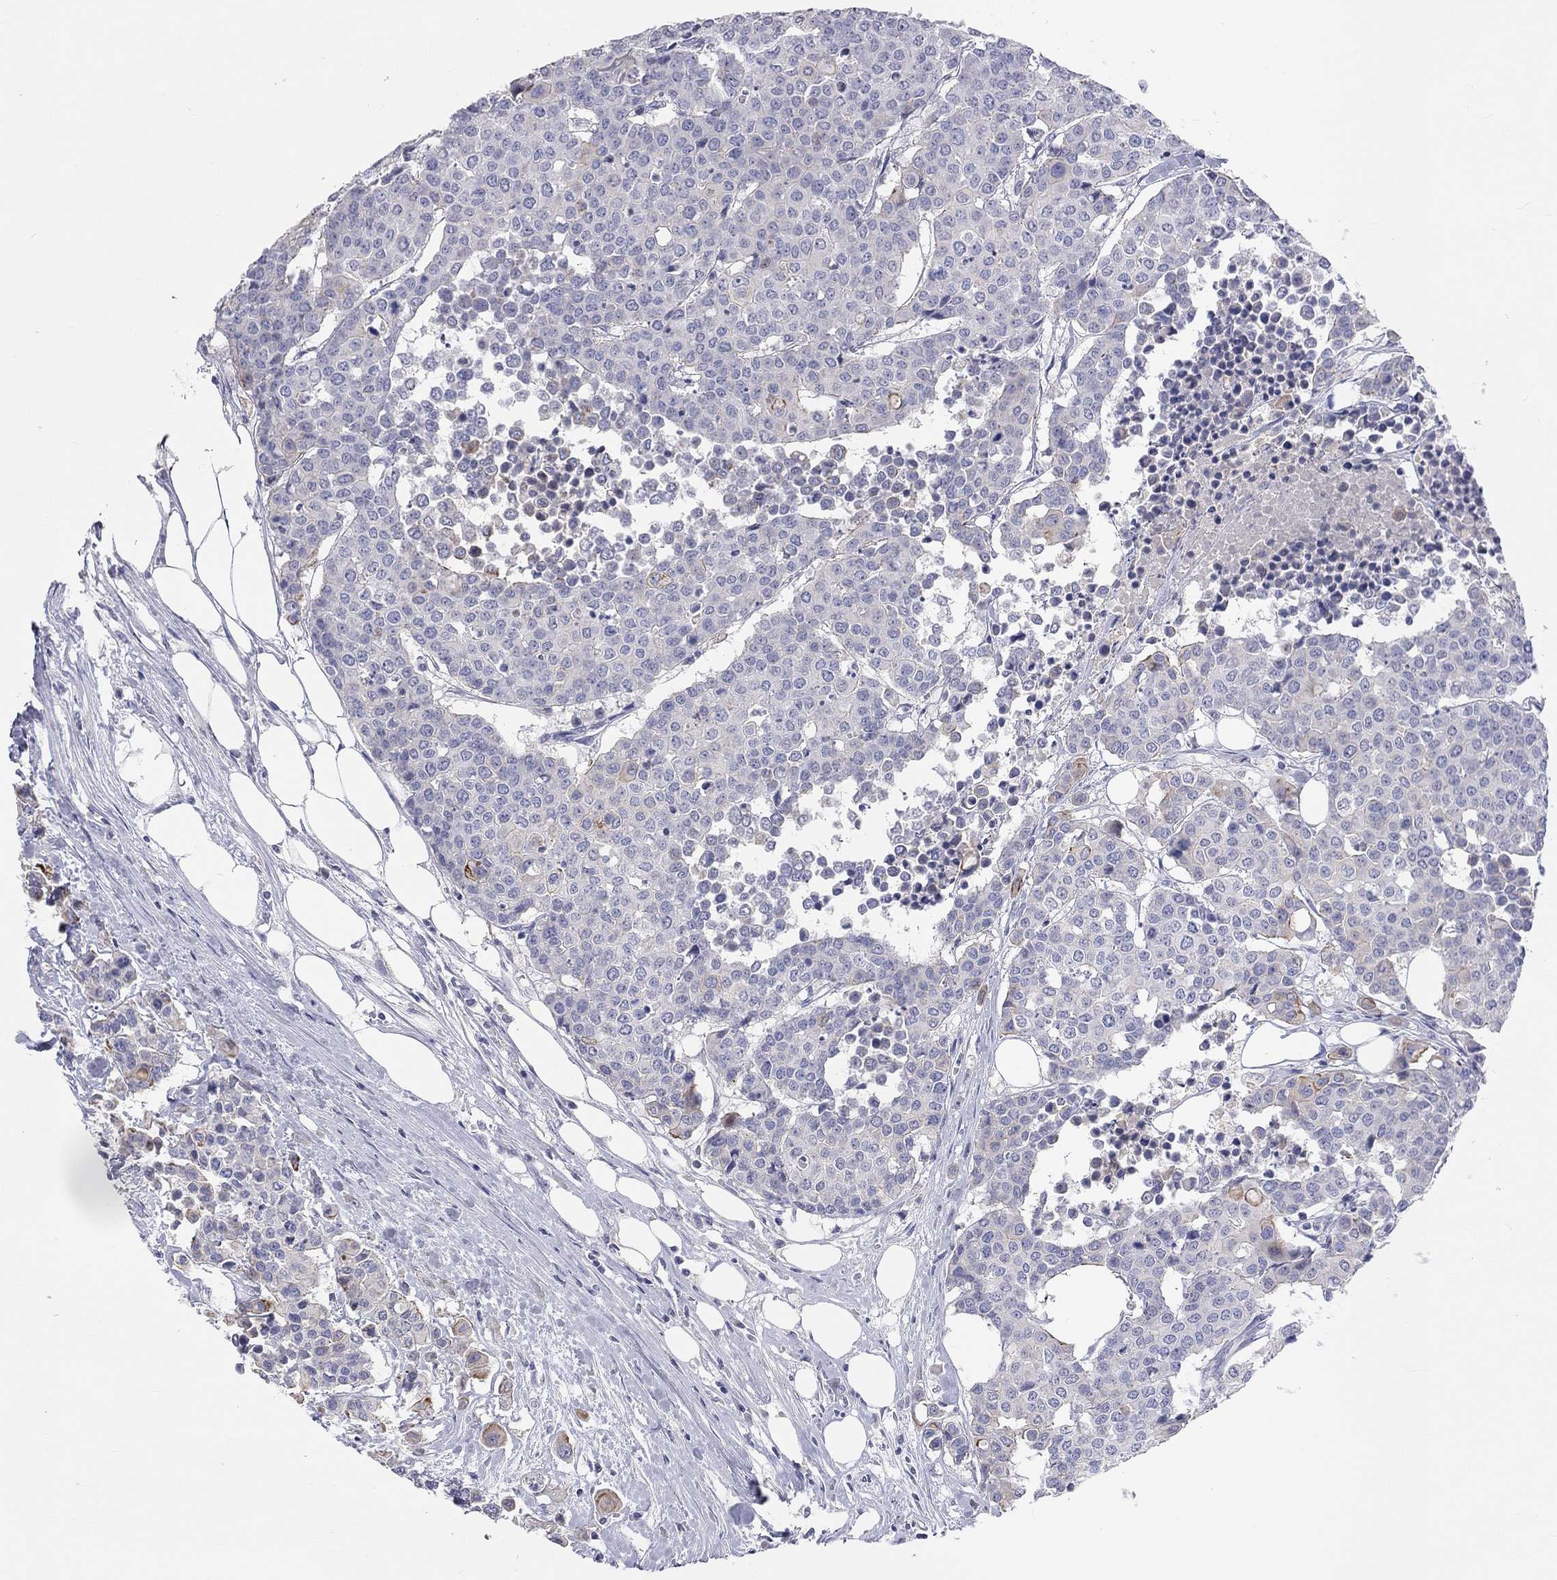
{"staining": {"intensity": "negative", "quantity": "none", "location": "none"}, "tissue": "carcinoid", "cell_type": "Tumor cells", "image_type": "cancer", "snomed": [{"axis": "morphology", "description": "Carcinoid, malignant, NOS"}, {"axis": "topography", "description": "Colon"}], "caption": "This is an immunohistochemistry (IHC) photomicrograph of malignant carcinoid. There is no expression in tumor cells.", "gene": "ST7L", "patient": {"sex": "male", "age": 81}}